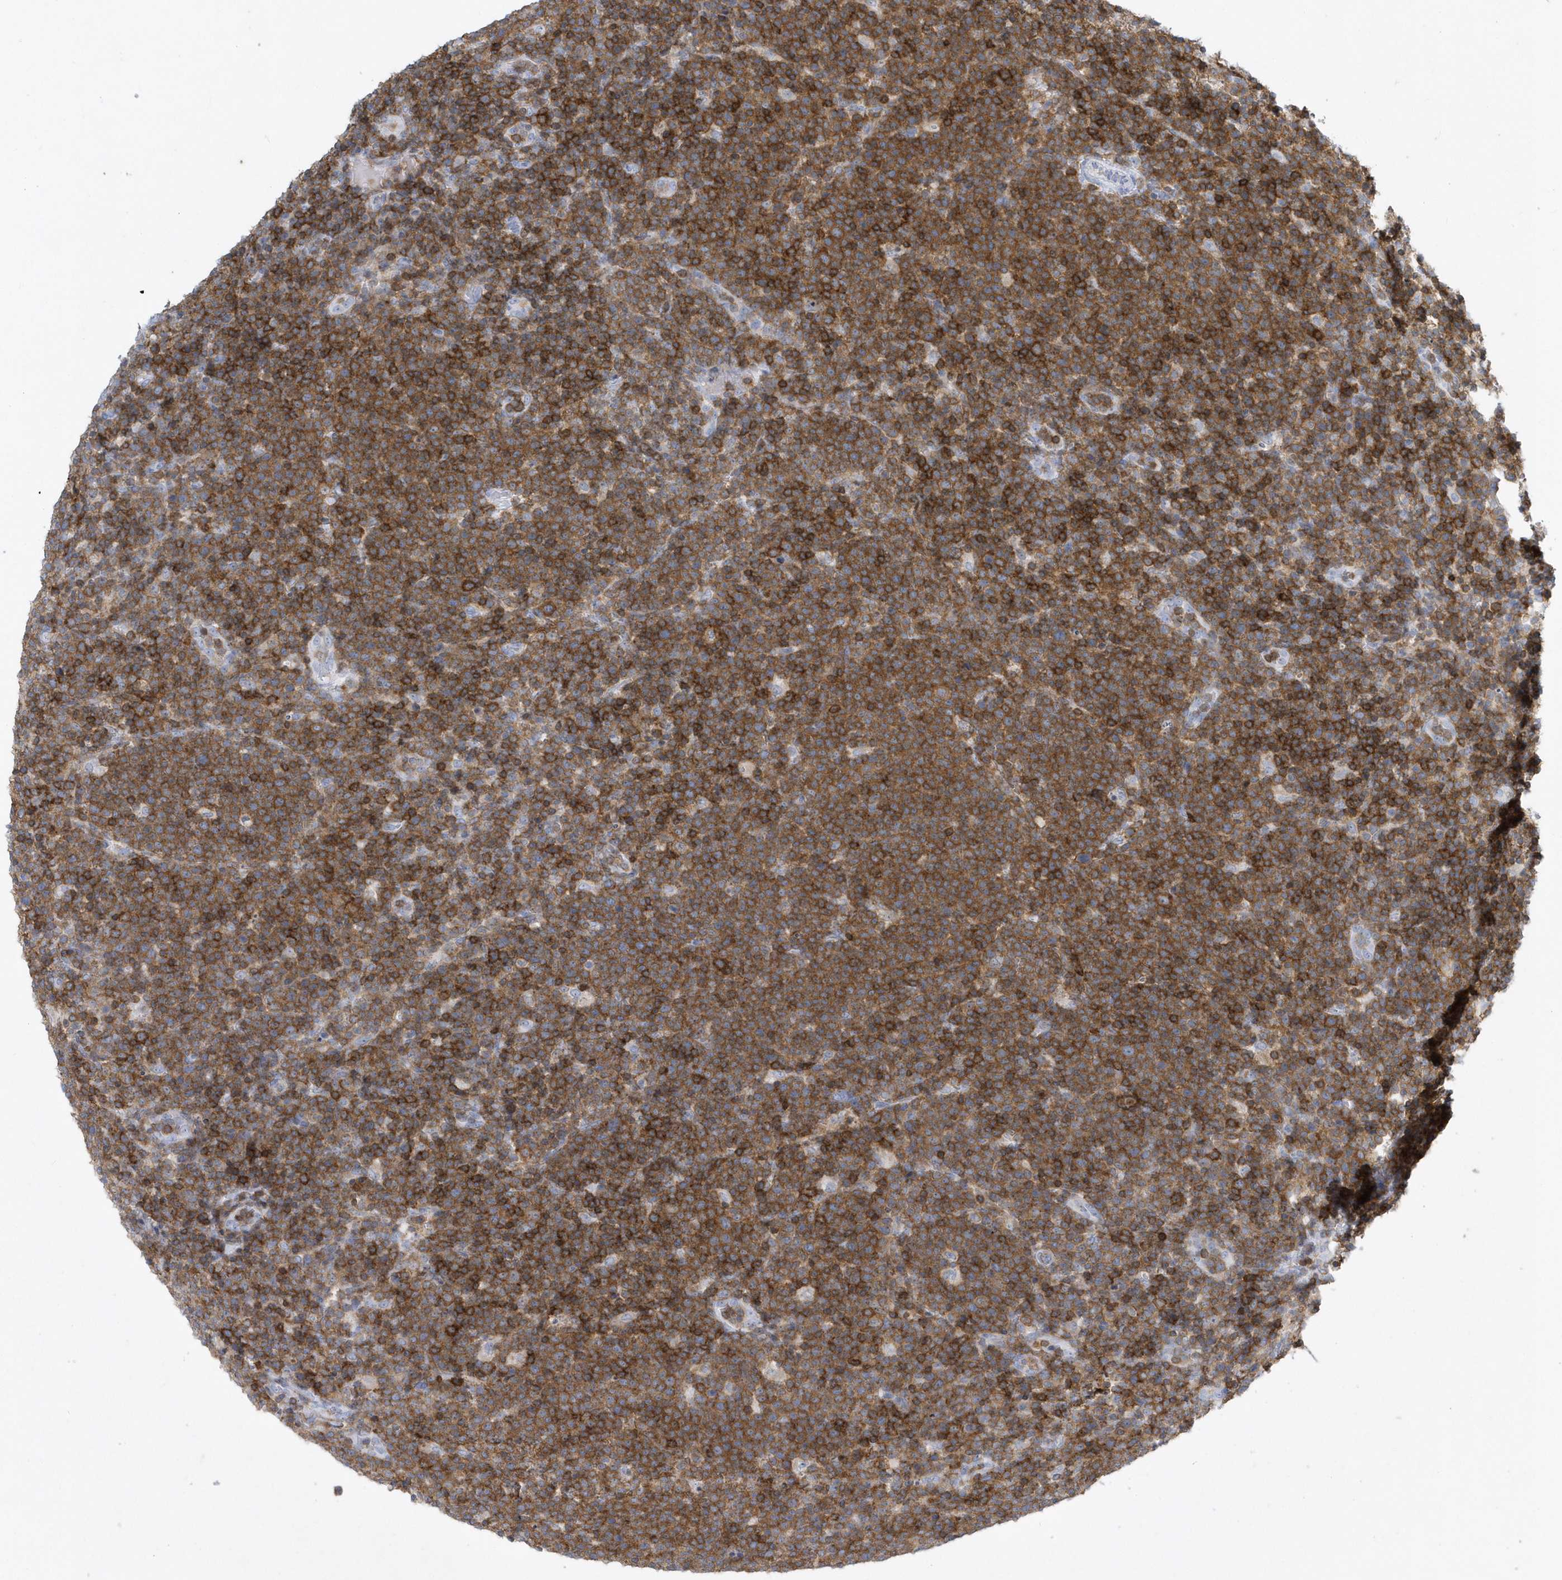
{"staining": {"intensity": "moderate", "quantity": "25%-75%", "location": "cytoplasmic/membranous"}, "tissue": "lymphoma", "cell_type": "Tumor cells", "image_type": "cancer", "snomed": [{"axis": "morphology", "description": "Malignant lymphoma, non-Hodgkin's type, High grade"}, {"axis": "topography", "description": "Lymph node"}], "caption": "High-magnification brightfield microscopy of high-grade malignant lymphoma, non-Hodgkin's type stained with DAB (3,3'-diaminobenzidine) (brown) and counterstained with hematoxylin (blue). tumor cells exhibit moderate cytoplasmic/membranous expression is present in about25%-75% of cells.", "gene": "PSD4", "patient": {"sex": "male", "age": 61}}